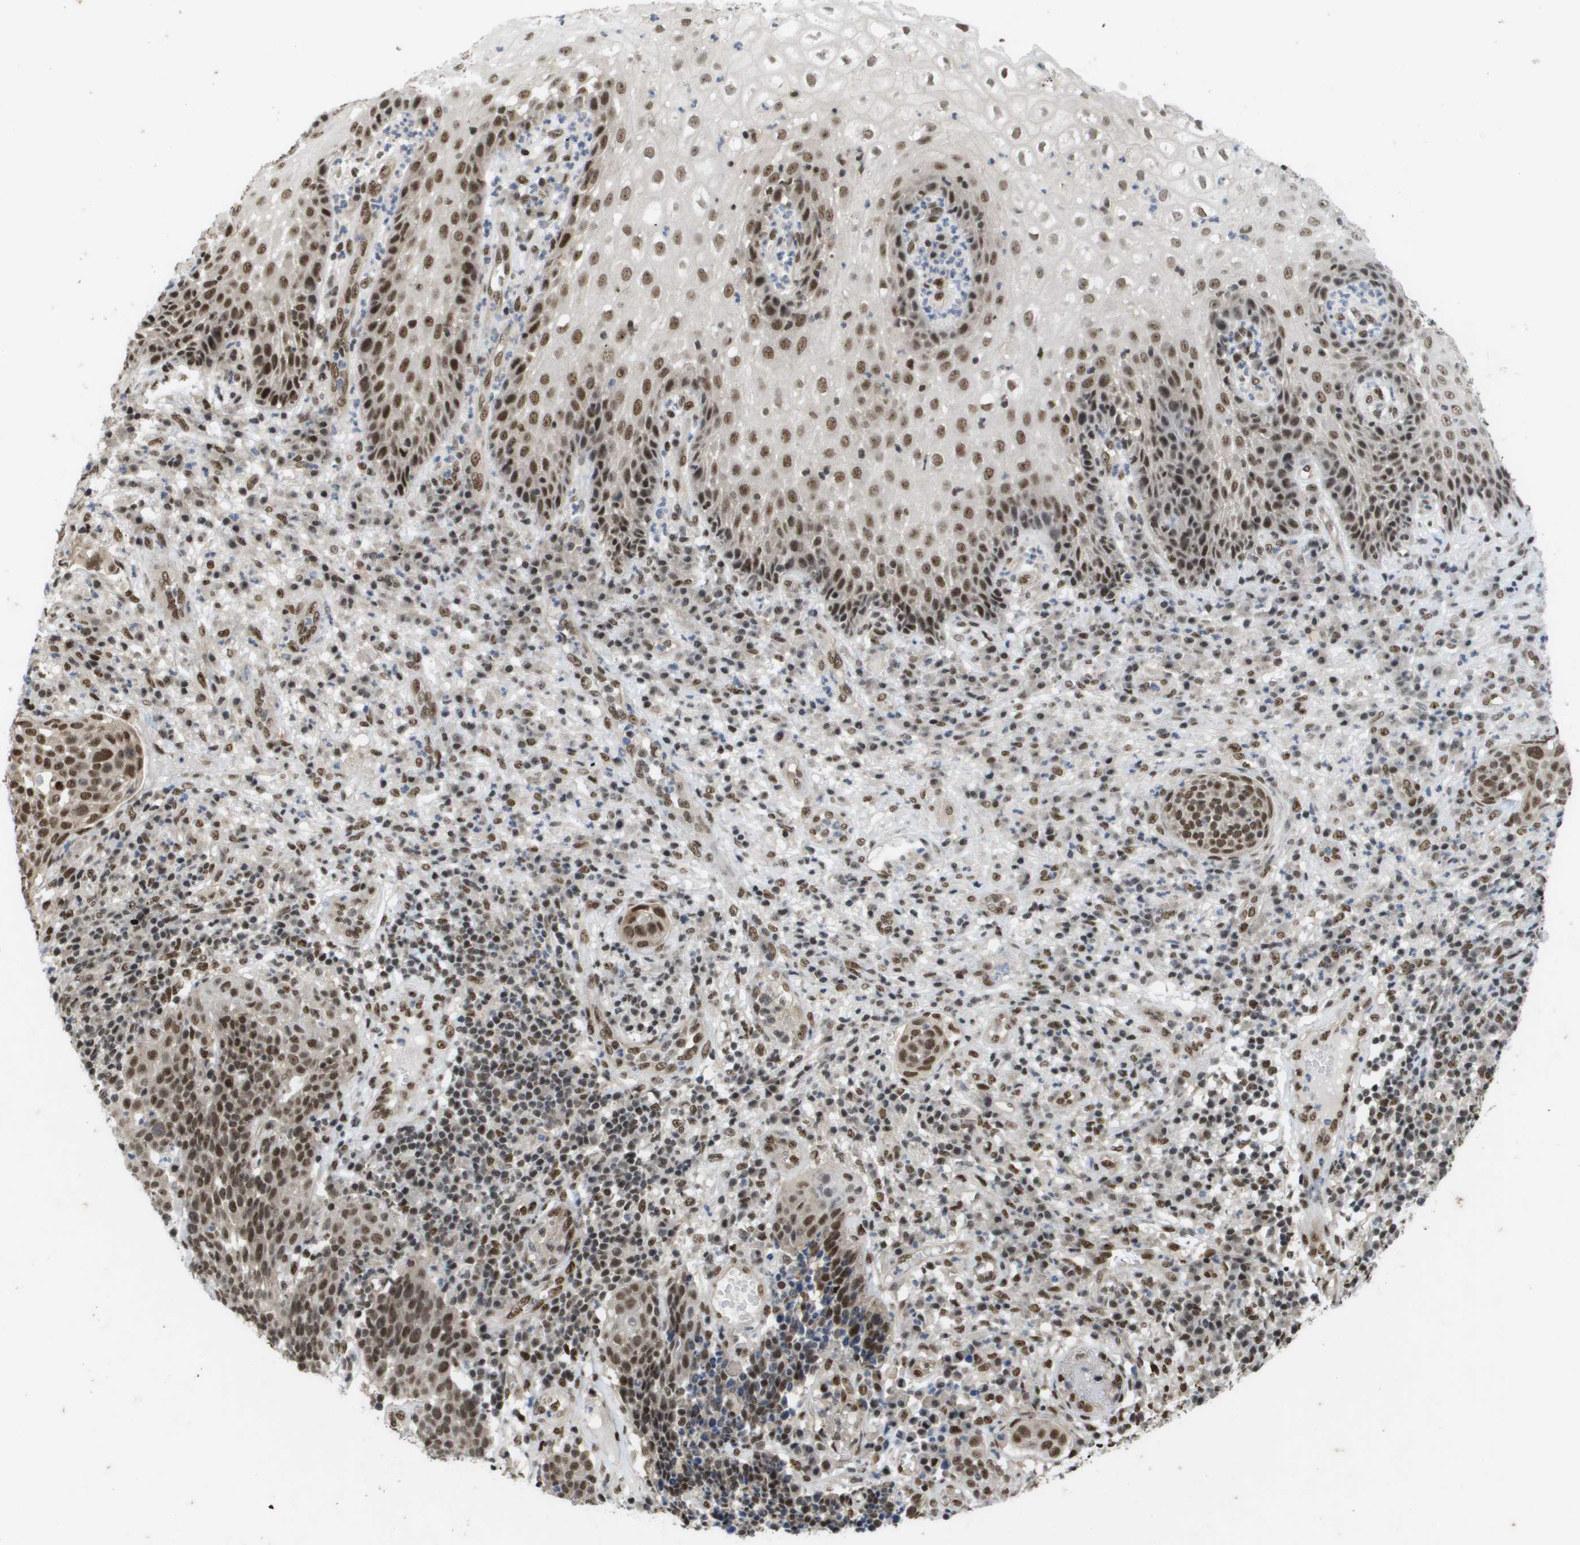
{"staining": {"intensity": "moderate", "quantity": ">75%", "location": "nuclear"}, "tissue": "cervical cancer", "cell_type": "Tumor cells", "image_type": "cancer", "snomed": [{"axis": "morphology", "description": "Squamous cell carcinoma, NOS"}, {"axis": "topography", "description": "Cervix"}], "caption": "A medium amount of moderate nuclear expression is appreciated in about >75% of tumor cells in cervical cancer (squamous cell carcinoma) tissue. (Brightfield microscopy of DAB IHC at high magnification).", "gene": "CDT1", "patient": {"sex": "female", "age": 34}}